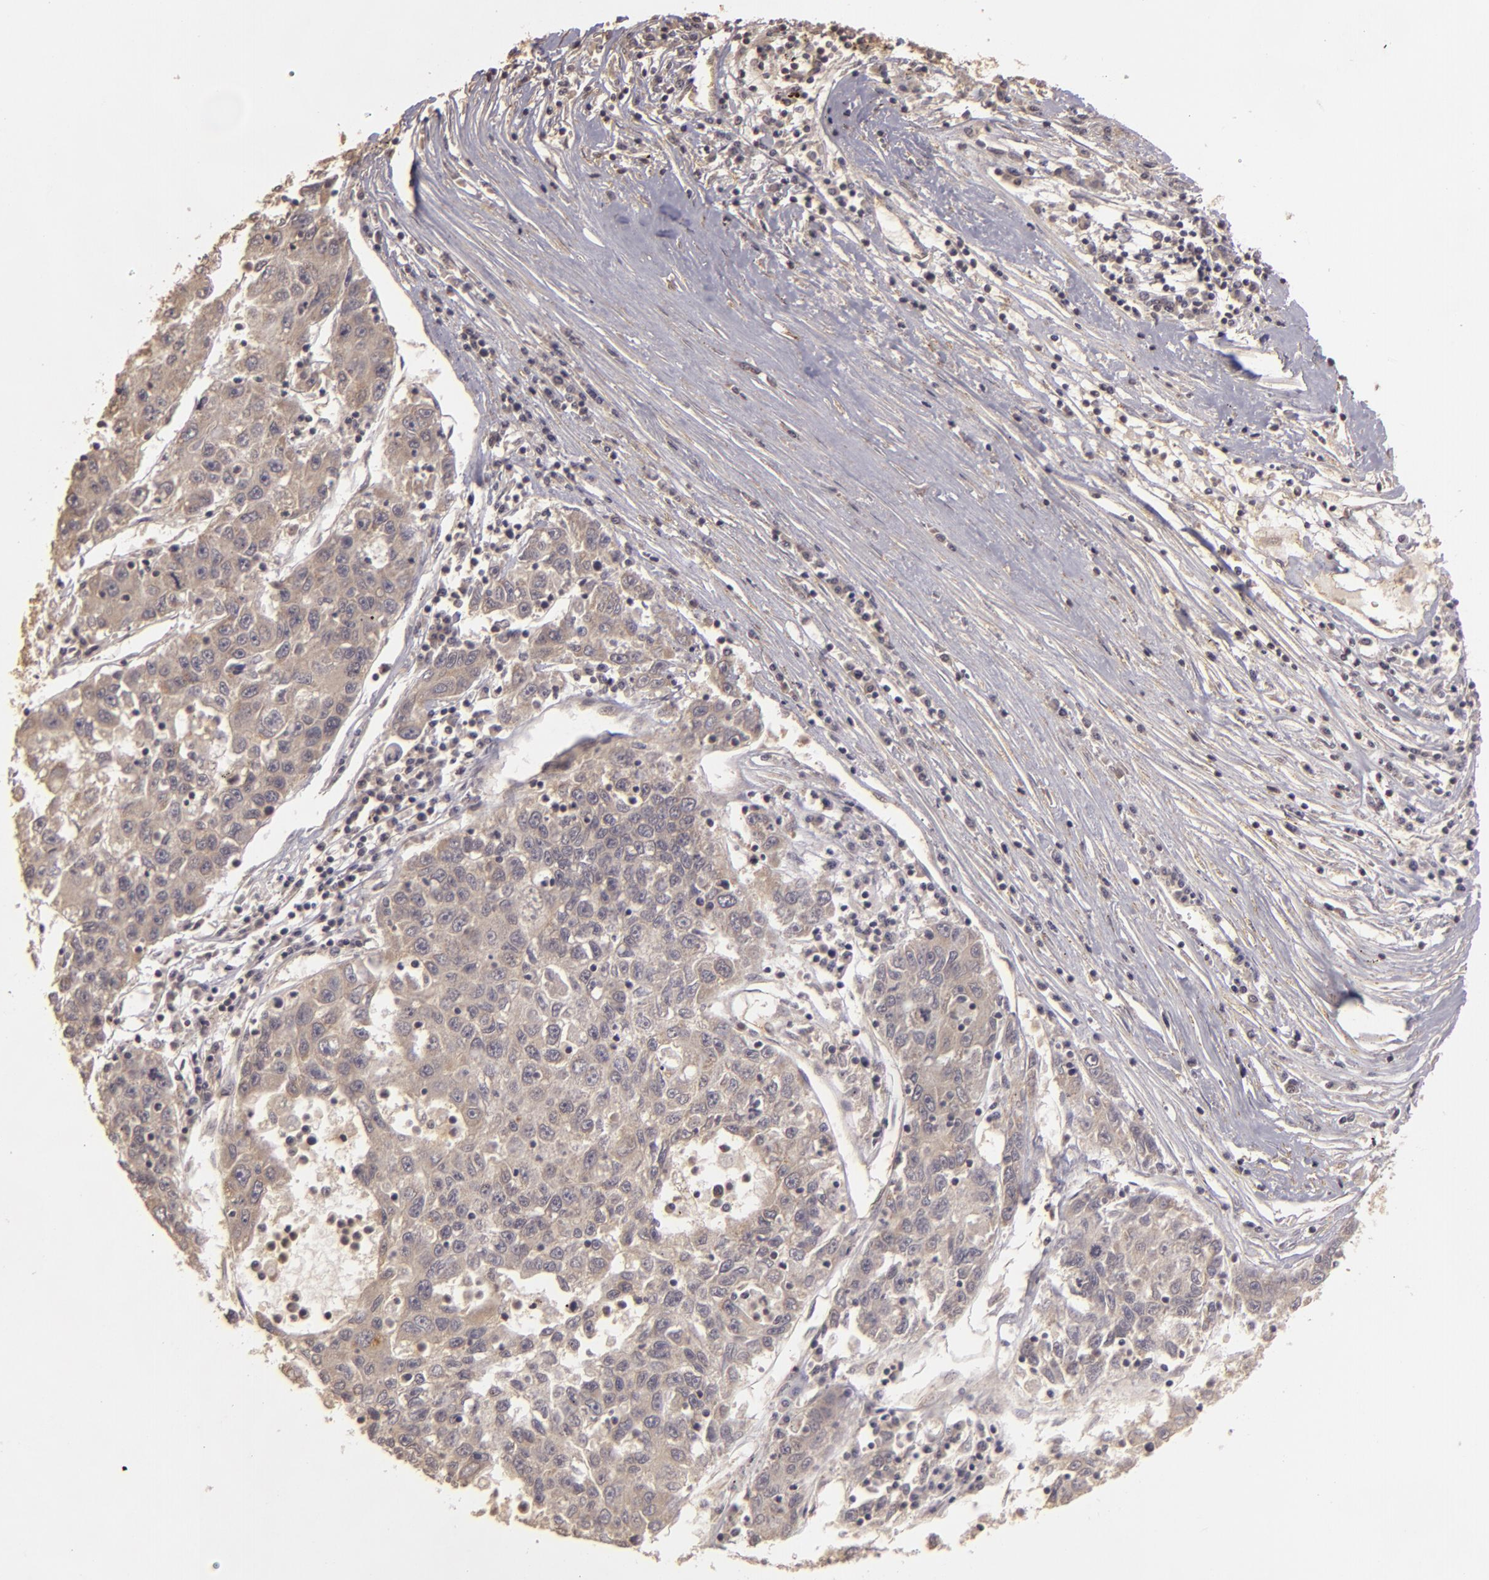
{"staining": {"intensity": "weak", "quantity": ">75%", "location": "cytoplasmic/membranous"}, "tissue": "liver cancer", "cell_type": "Tumor cells", "image_type": "cancer", "snomed": [{"axis": "morphology", "description": "Carcinoma, Hepatocellular, NOS"}, {"axis": "topography", "description": "Liver"}], "caption": "Liver hepatocellular carcinoma tissue displays weak cytoplasmic/membranous positivity in approximately >75% of tumor cells", "gene": "HRAS", "patient": {"sex": "male", "age": 49}}